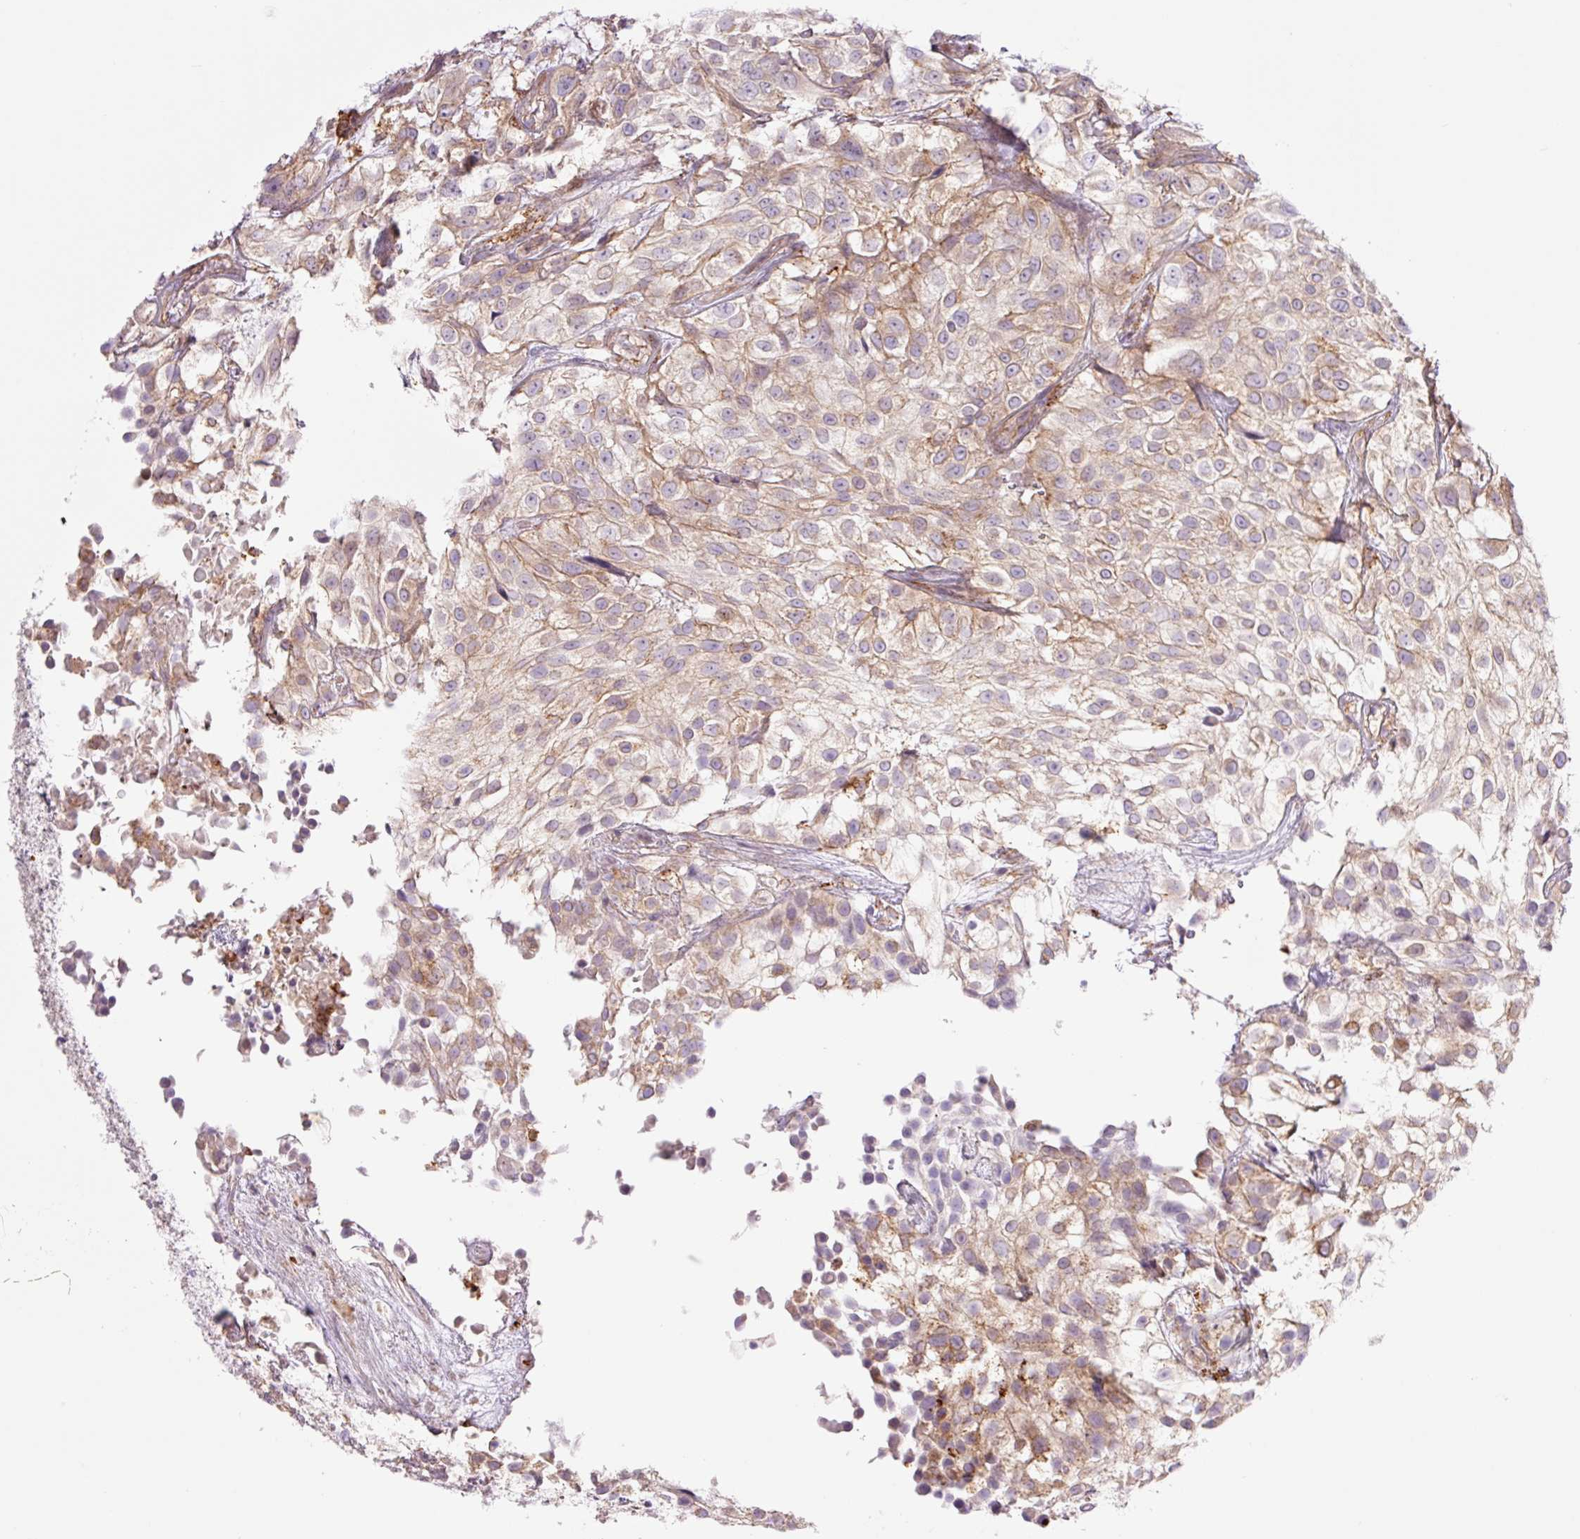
{"staining": {"intensity": "moderate", "quantity": "25%-75%", "location": "cytoplasmic/membranous"}, "tissue": "urothelial cancer", "cell_type": "Tumor cells", "image_type": "cancer", "snomed": [{"axis": "morphology", "description": "Urothelial carcinoma, High grade"}, {"axis": "topography", "description": "Urinary bladder"}], "caption": "There is medium levels of moderate cytoplasmic/membranous positivity in tumor cells of urothelial carcinoma (high-grade), as demonstrated by immunohistochemical staining (brown color).", "gene": "SH2D6", "patient": {"sex": "male", "age": 56}}